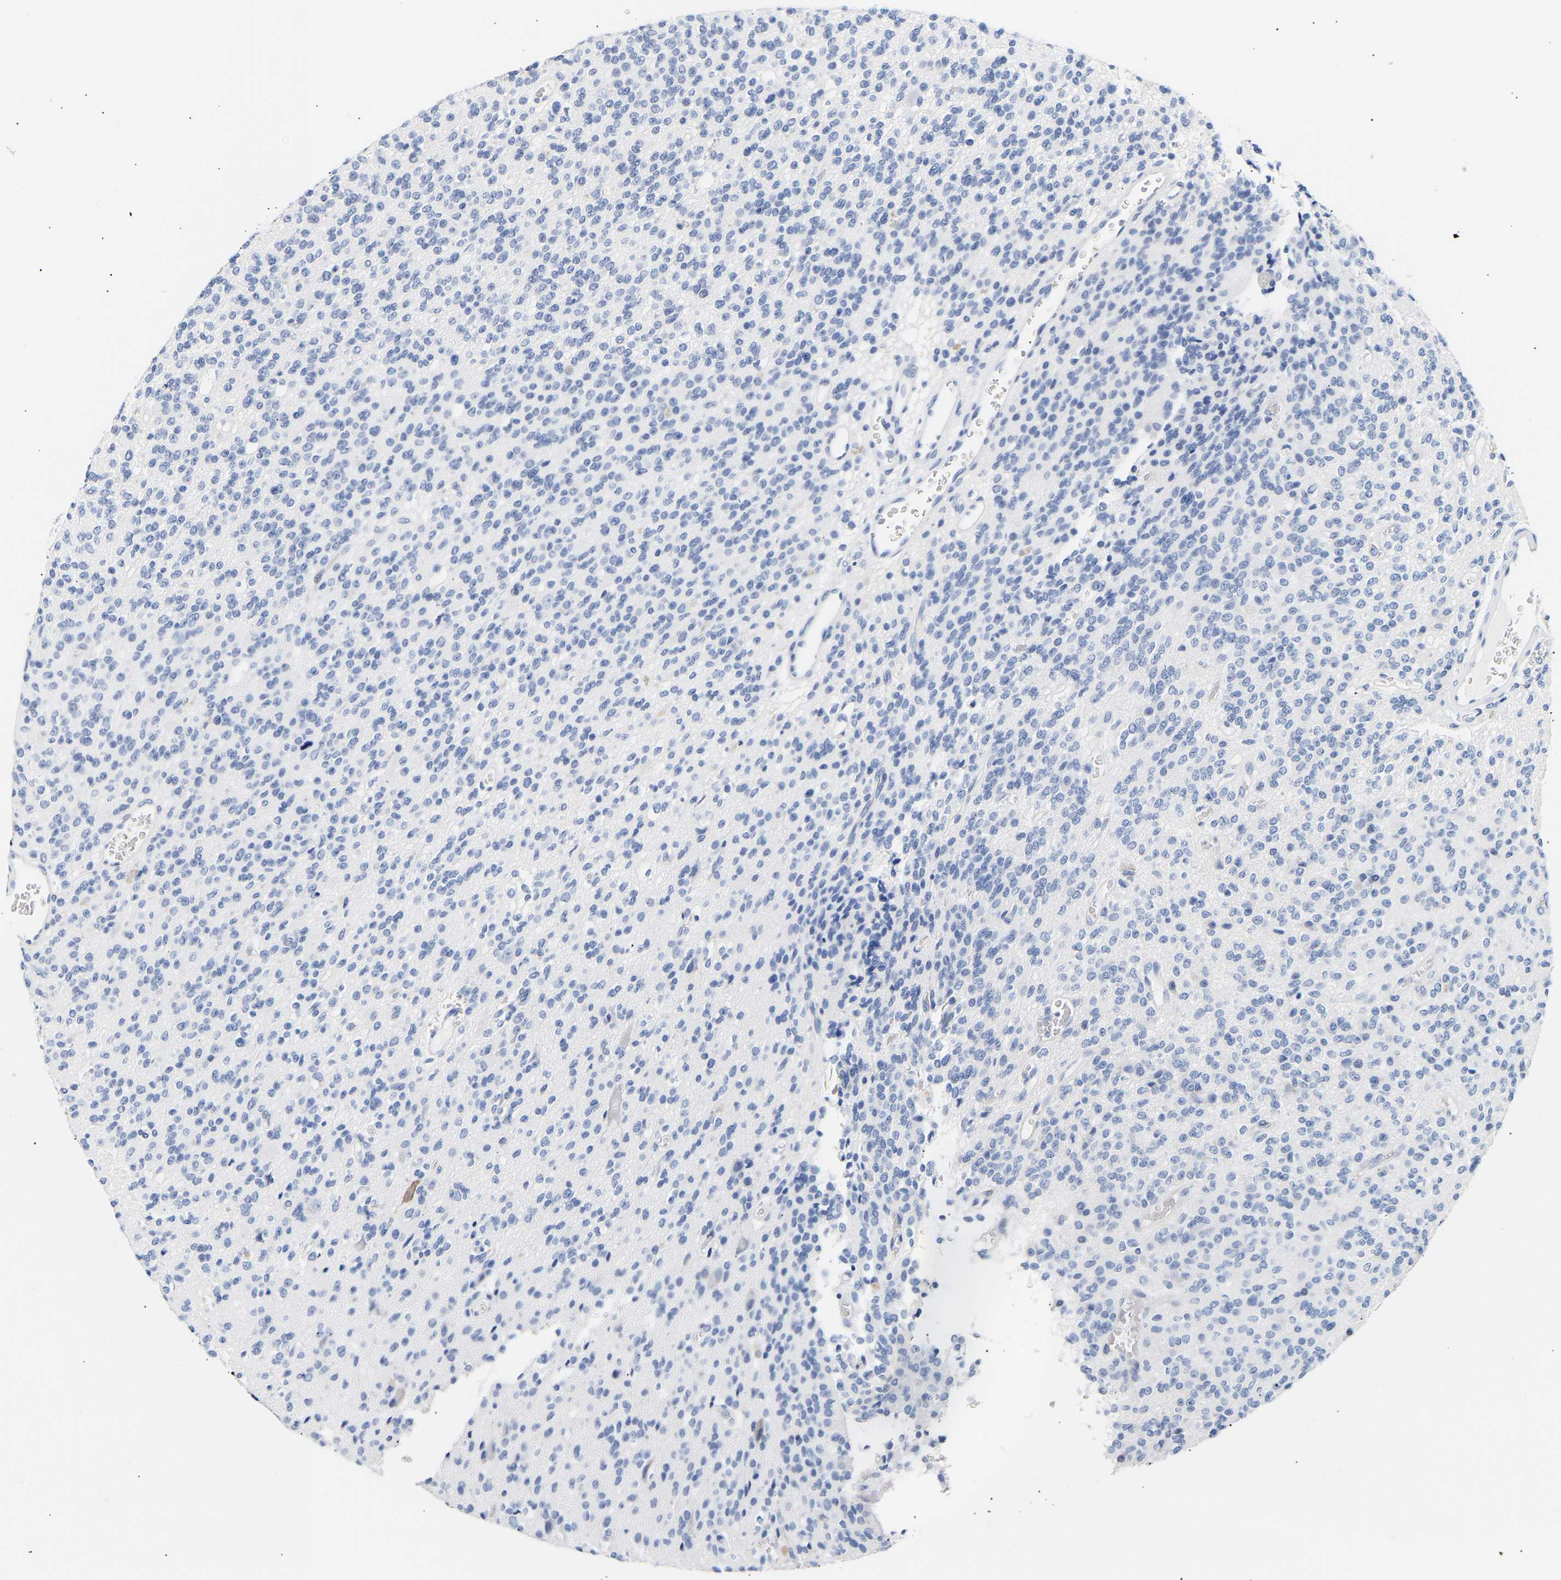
{"staining": {"intensity": "negative", "quantity": "none", "location": "none"}, "tissue": "glioma", "cell_type": "Tumor cells", "image_type": "cancer", "snomed": [{"axis": "morphology", "description": "Glioma, malignant, High grade"}, {"axis": "topography", "description": "Brain"}], "caption": "An image of high-grade glioma (malignant) stained for a protein shows no brown staining in tumor cells.", "gene": "SPINK2", "patient": {"sex": "male", "age": 34}}